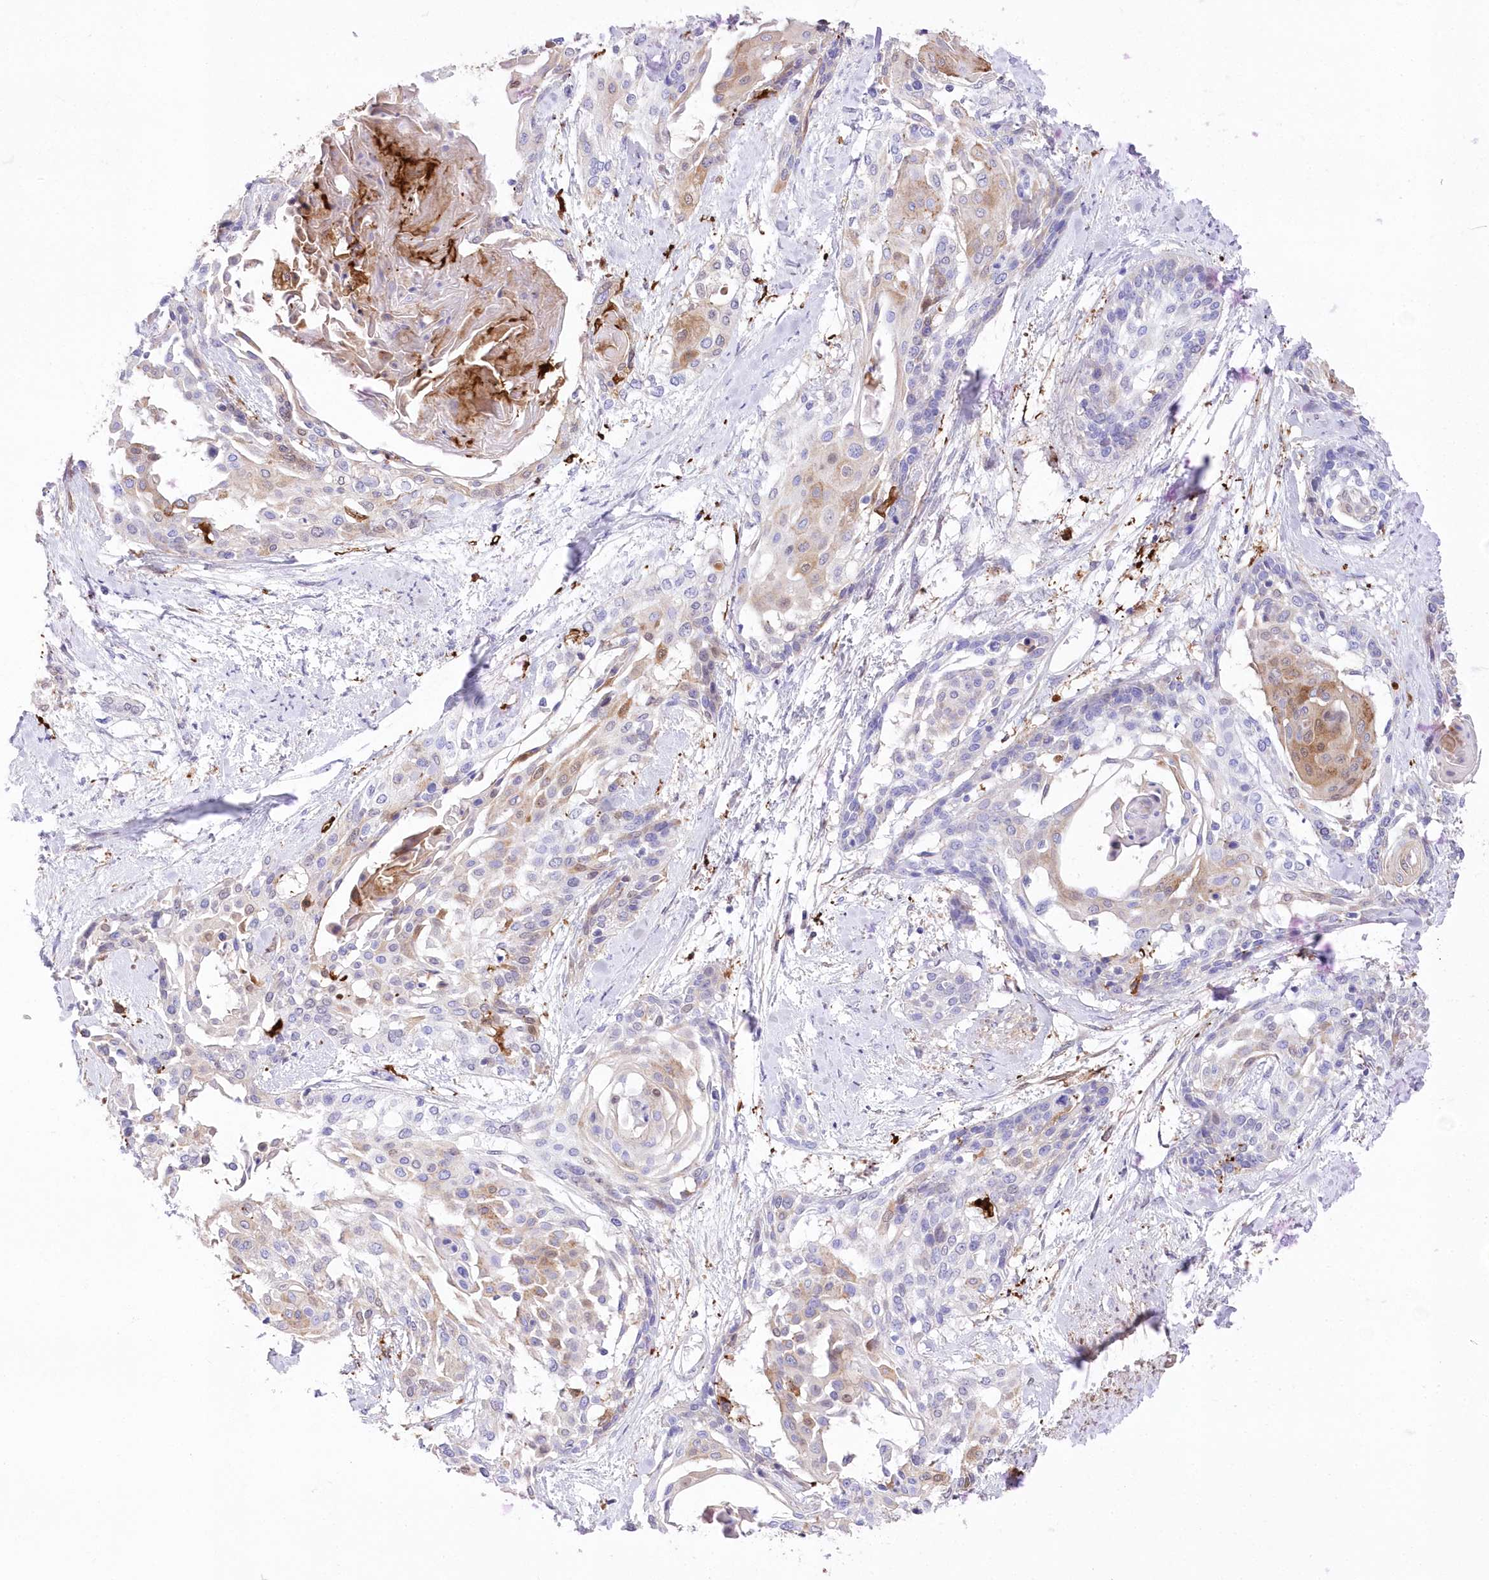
{"staining": {"intensity": "weak", "quantity": "25%-75%", "location": "cytoplasmic/membranous"}, "tissue": "cervical cancer", "cell_type": "Tumor cells", "image_type": "cancer", "snomed": [{"axis": "morphology", "description": "Squamous cell carcinoma, NOS"}, {"axis": "topography", "description": "Cervix"}], "caption": "Tumor cells show weak cytoplasmic/membranous expression in about 25%-75% of cells in squamous cell carcinoma (cervical).", "gene": "DNAJC19", "patient": {"sex": "female", "age": 57}}